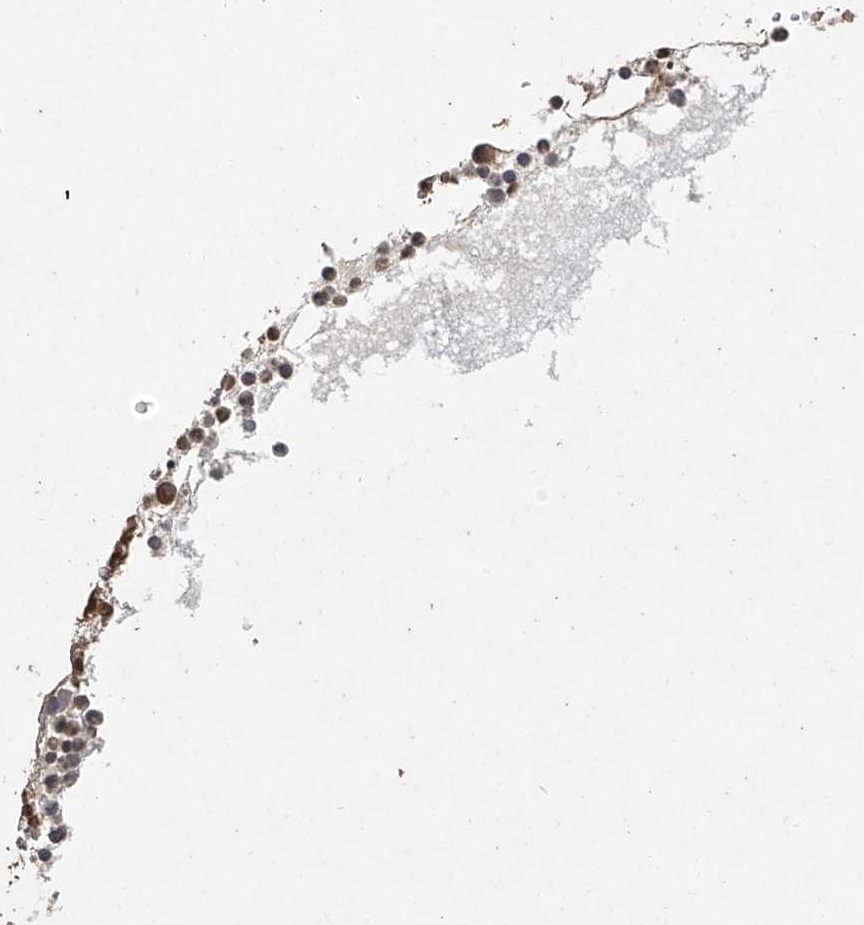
{"staining": {"intensity": "moderate", "quantity": ">75%", "location": "cytoplasmic/membranous,nuclear"}, "tissue": "bone marrow", "cell_type": "Hematopoietic cells", "image_type": "normal", "snomed": [{"axis": "morphology", "description": "Normal tissue, NOS"}, {"axis": "topography", "description": "Bone marrow"}], "caption": "Protein analysis of benign bone marrow displays moderate cytoplasmic/membranous,nuclear positivity in approximately >75% of hematopoietic cells.", "gene": "TIGAR", "patient": {"sex": "female", "age": 78}}